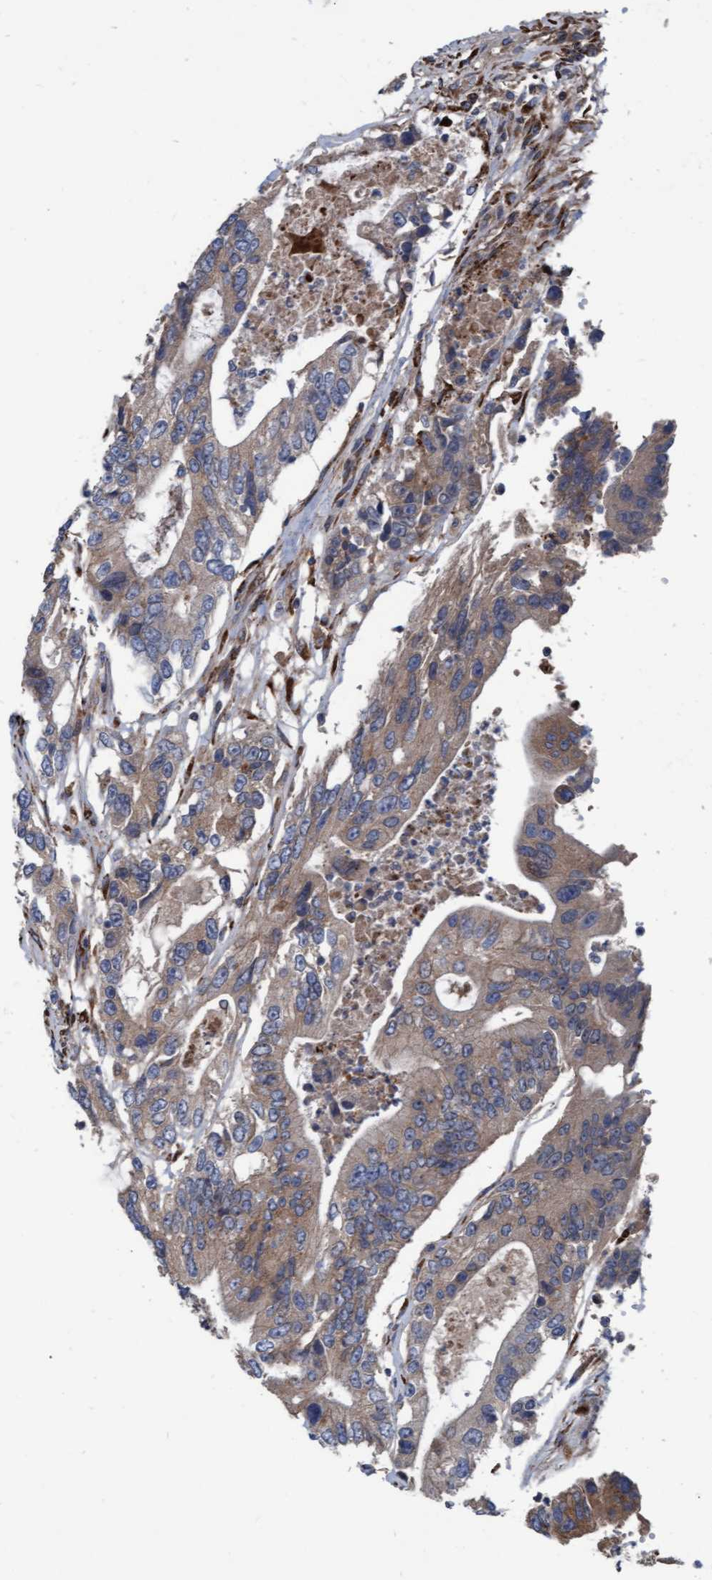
{"staining": {"intensity": "weak", "quantity": ">75%", "location": "cytoplasmic/membranous"}, "tissue": "colorectal cancer", "cell_type": "Tumor cells", "image_type": "cancer", "snomed": [{"axis": "morphology", "description": "Adenocarcinoma, NOS"}, {"axis": "topography", "description": "Colon"}], "caption": "Tumor cells demonstrate weak cytoplasmic/membranous expression in about >75% of cells in adenocarcinoma (colorectal). Ihc stains the protein of interest in brown and the nuclei are stained blue.", "gene": "KLHL26", "patient": {"sex": "female", "age": 77}}